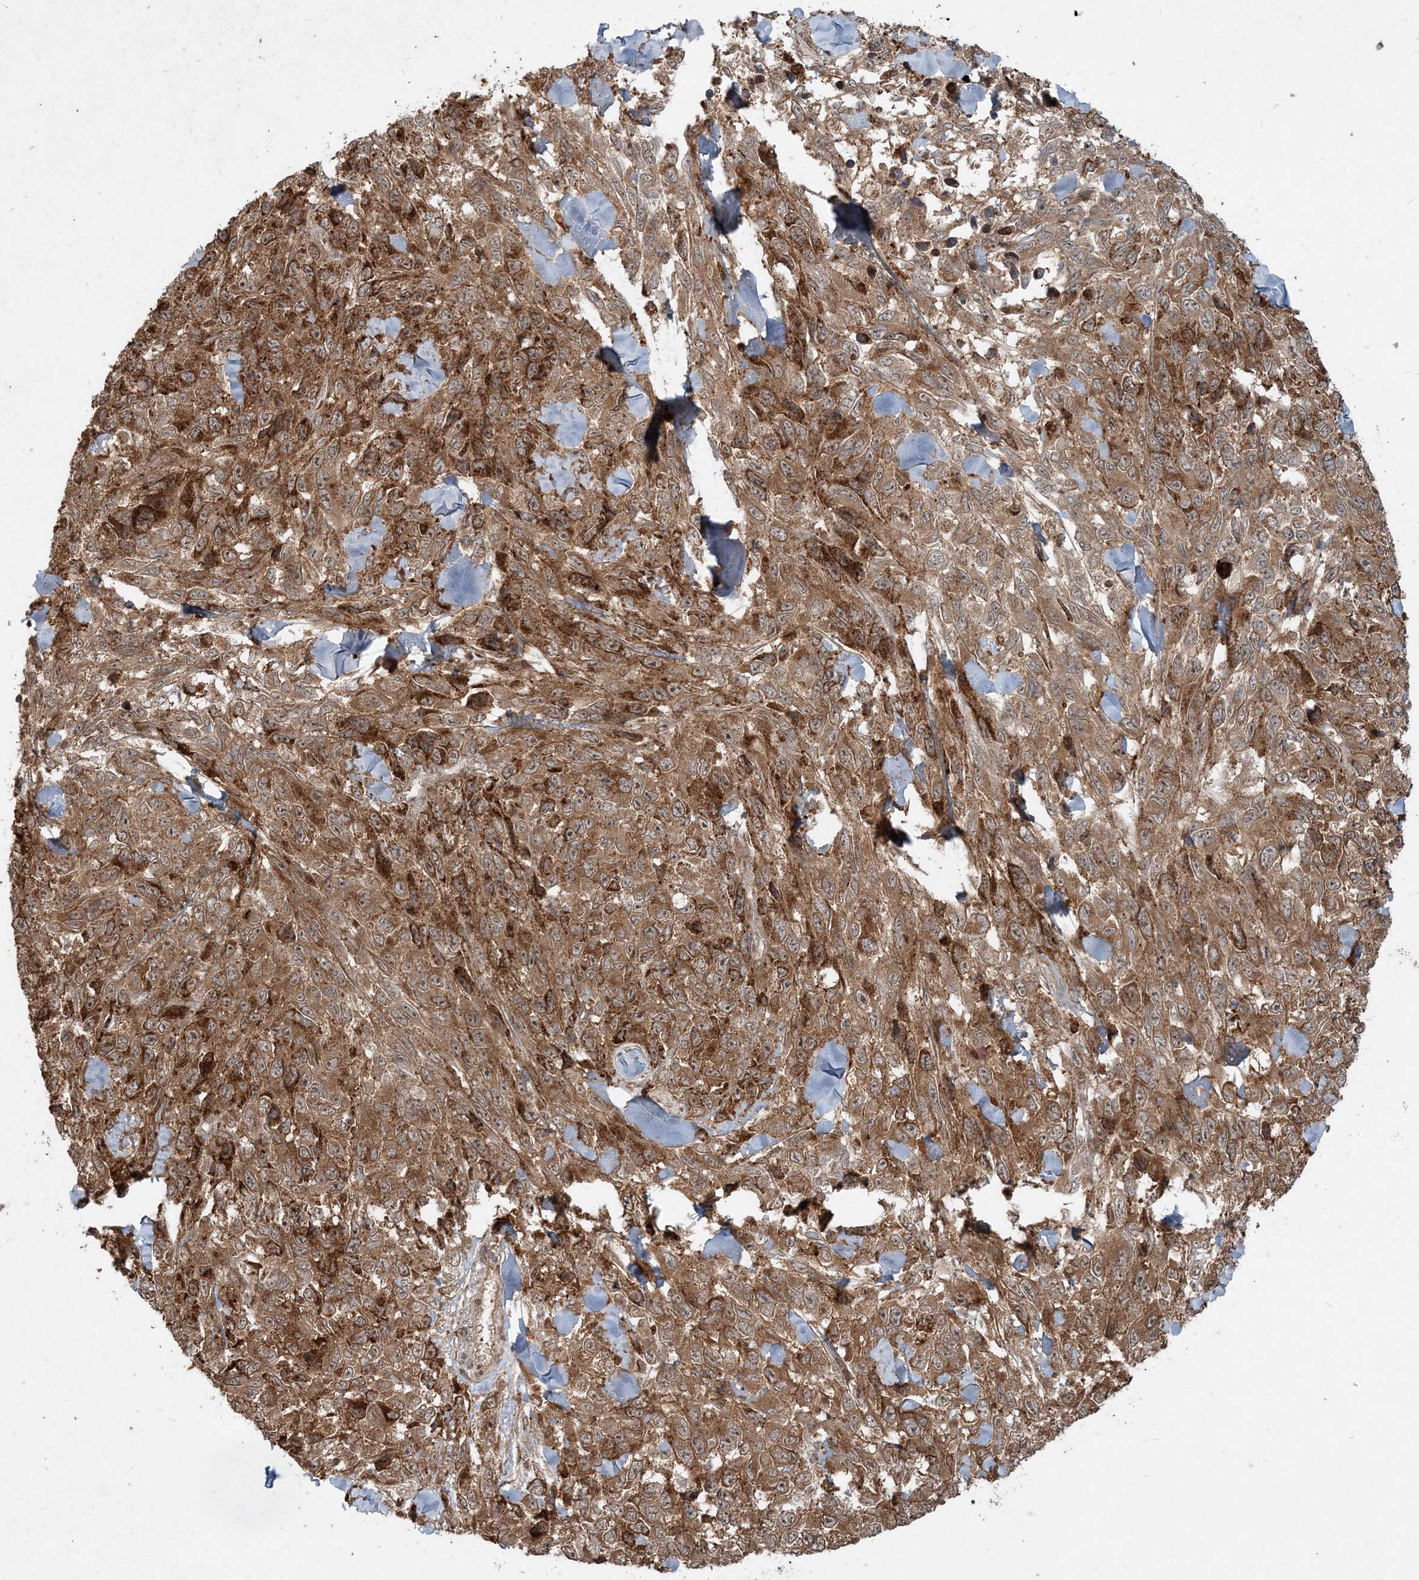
{"staining": {"intensity": "moderate", "quantity": ">75%", "location": "cytoplasmic/membranous"}, "tissue": "melanoma", "cell_type": "Tumor cells", "image_type": "cancer", "snomed": [{"axis": "morphology", "description": "Malignant melanoma, NOS"}, {"axis": "topography", "description": "Skin"}], "caption": "Melanoma stained for a protein (brown) exhibits moderate cytoplasmic/membranous positive positivity in about >75% of tumor cells.", "gene": "NARS1", "patient": {"sex": "female", "age": 96}}